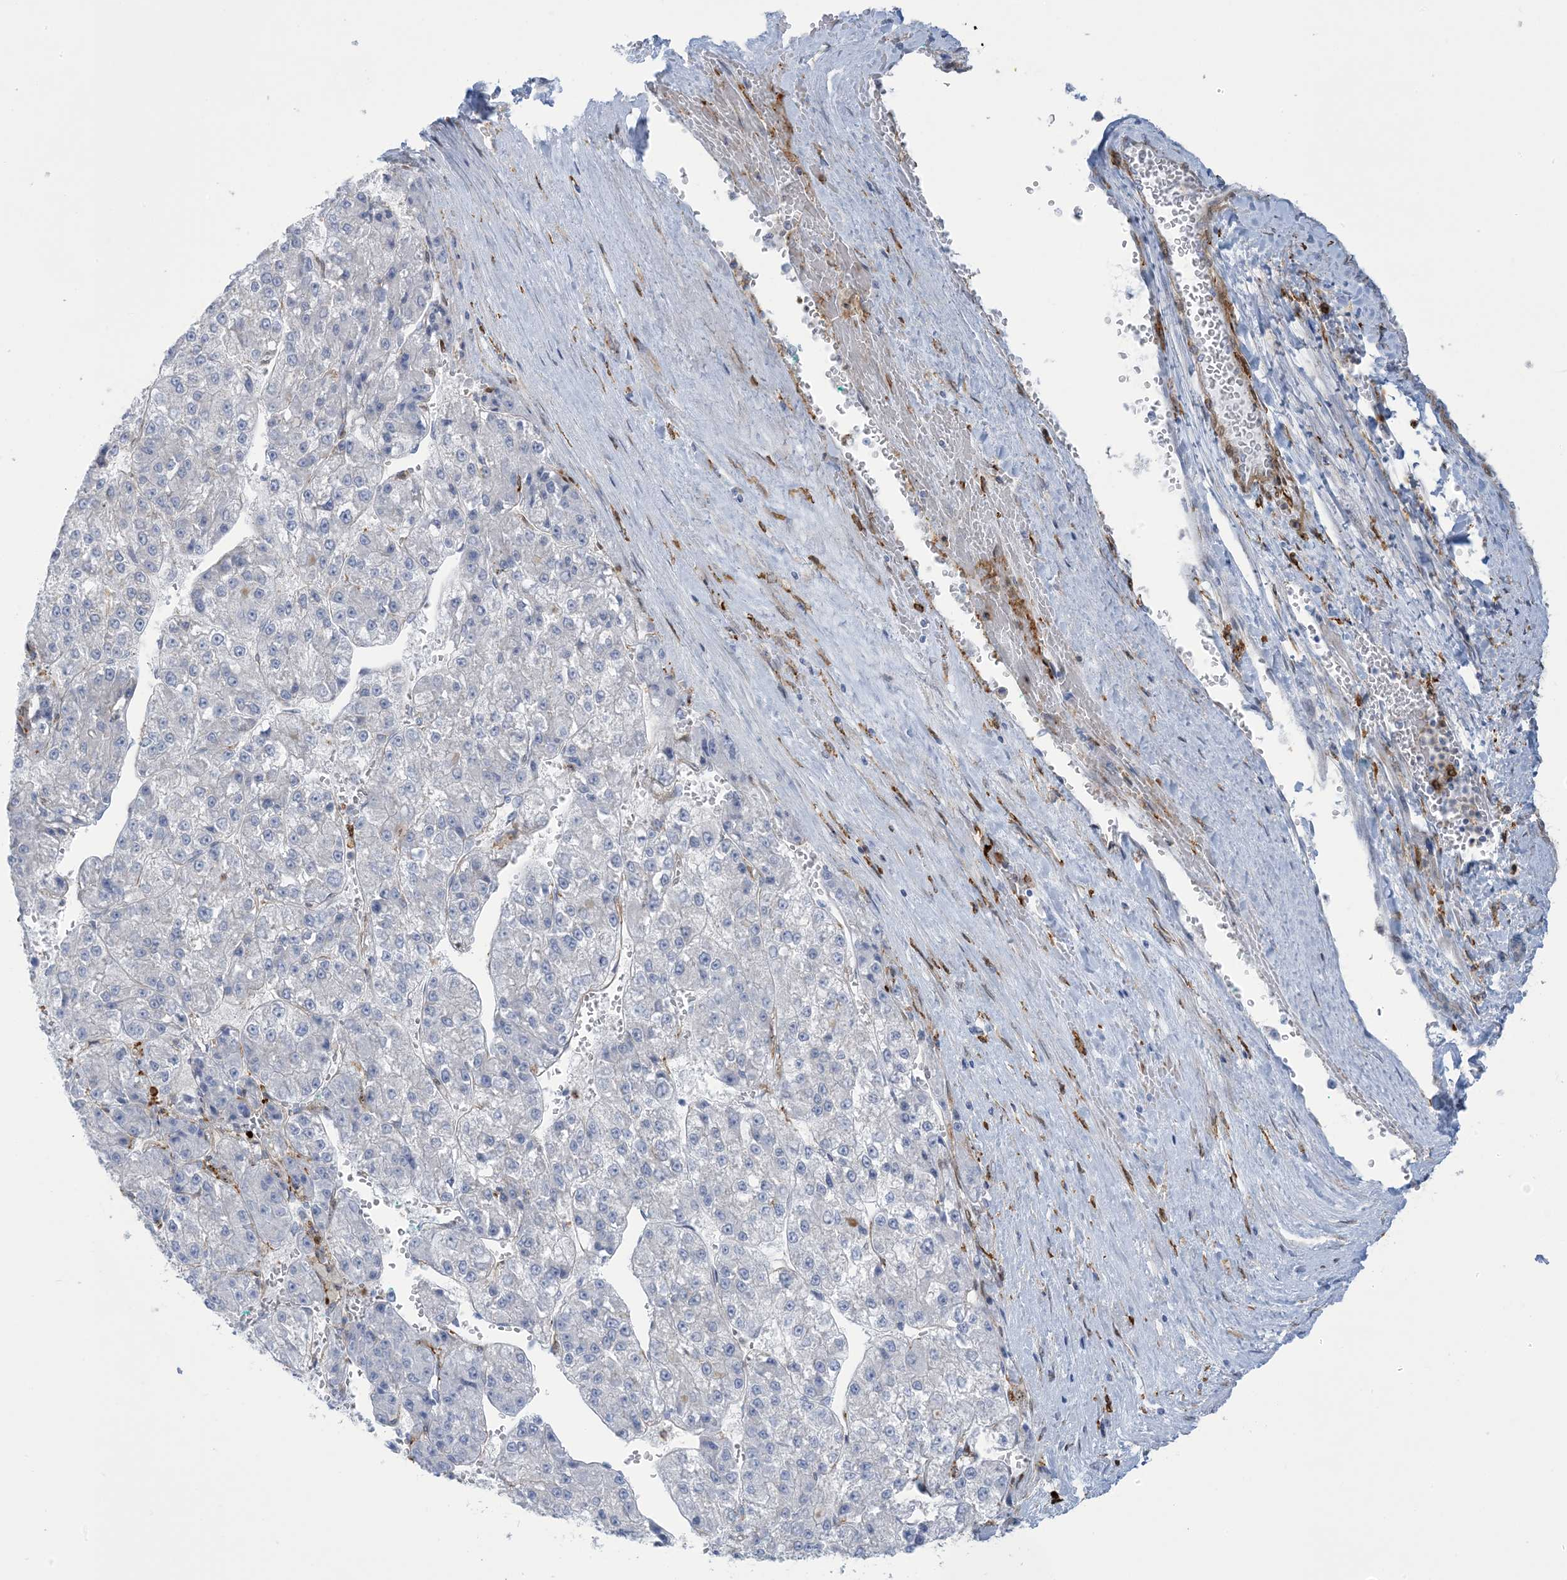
{"staining": {"intensity": "negative", "quantity": "none", "location": "none"}, "tissue": "liver cancer", "cell_type": "Tumor cells", "image_type": "cancer", "snomed": [{"axis": "morphology", "description": "Carcinoma, Hepatocellular, NOS"}, {"axis": "topography", "description": "Liver"}], "caption": "DAB immunohistochemical staining of liver cancer demonstrates no significant expression in tumor cells.", "gene": "ICMT", "patient": {"sex": "female", "age": 73}}